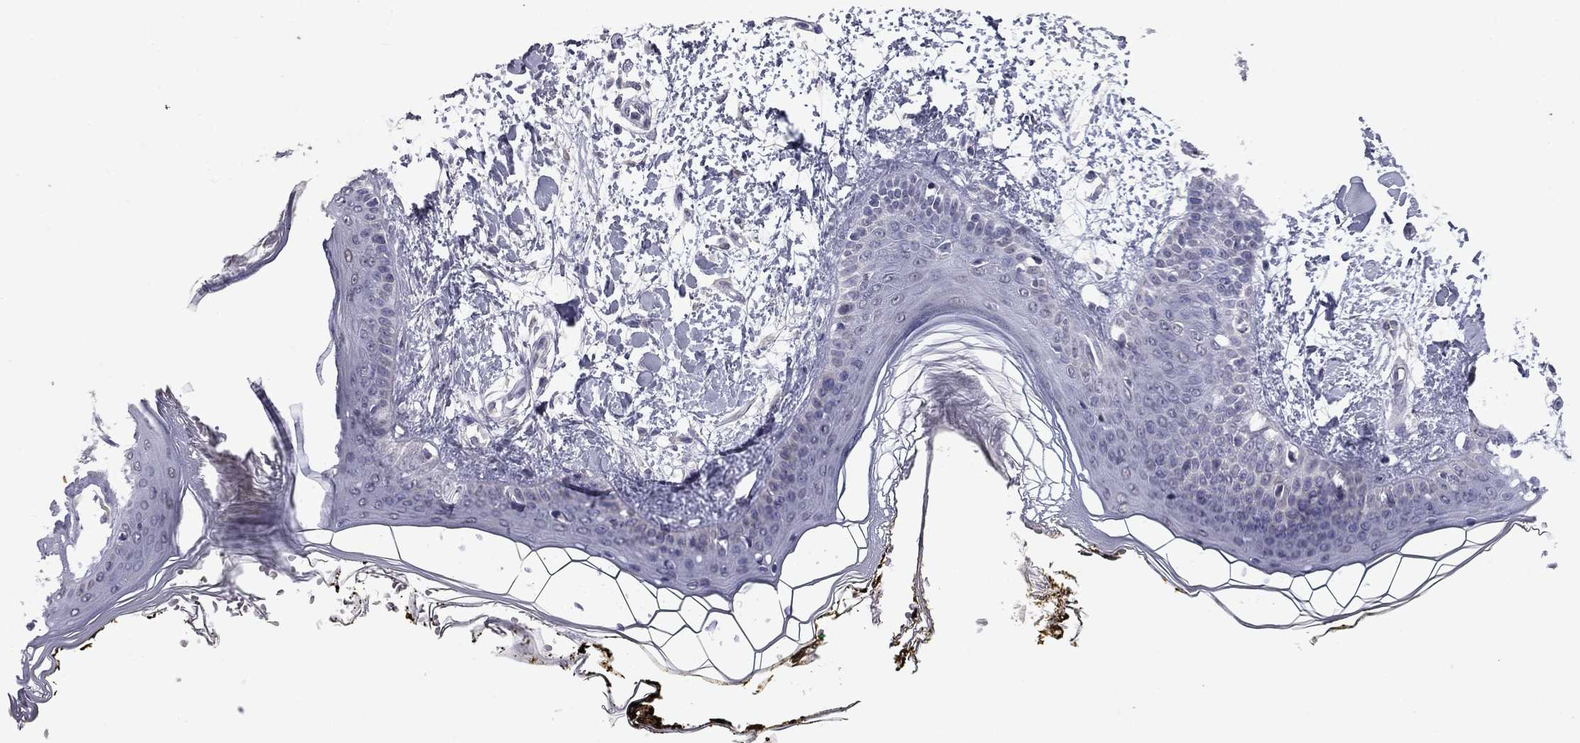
{"staining": {"intensity": "negative", "quantity": "none", "location": "none"}, "tissue": "skin", "cell_type": "Fibroblasts", "image_type": "normal", "snomed": [{"axis": "morphology", "description": "Normal tissue, NOS"}, {"axis": "topography", "description": "Skin"}], "caption": "Fibroblasts are negative for brown protein staining in benign skin. (Stains: DAB IHC with hematoxylin counter stain, Microscopy: brightfield microscopy at high magnification).", "gene": "PRRT2", "patient": {"sex": "female", "age": 34}}